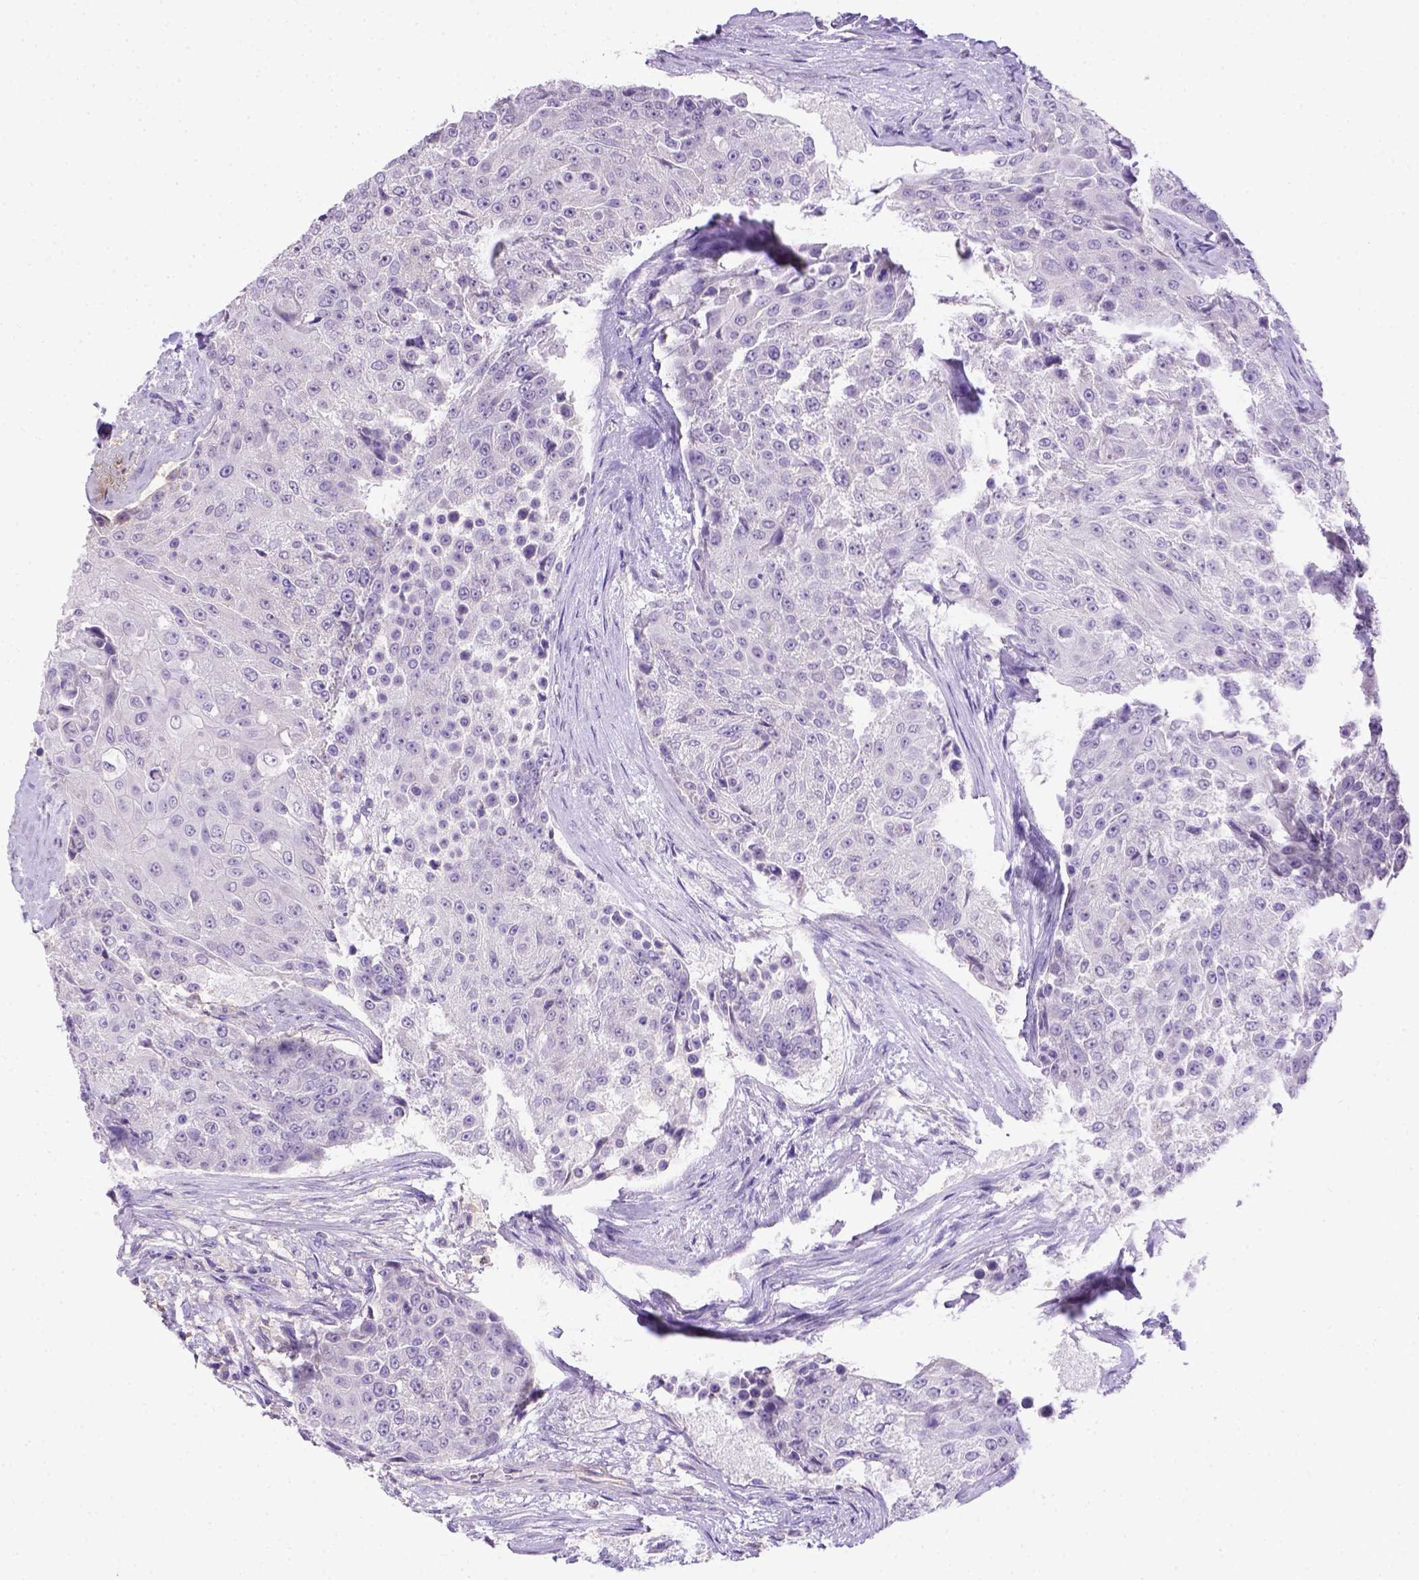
{"staining": {"intensity": "negative", "quantity": "none", "location": "none"}, "tissue": "urothelial cancer", "cell_type": "Tumor cells", "image_type": "cancer", "snomed": [{"axis": "morphology", "description": "Urothelial carcinoma, High grade"}, {"axis": "topography", "description": "Urinary bladder"}], "caption": "DAB immunohistochemical staining of urothelial cancer reveals no significant staining in tumor cells. (Stains: DAB immunohistochemistry (IHC) with hematoxylin counter stain, Microscopy: brightfield microscopy at high magnification).", "gene": "B3GAT1", "patient": {"sex": "female", "age": 63}}